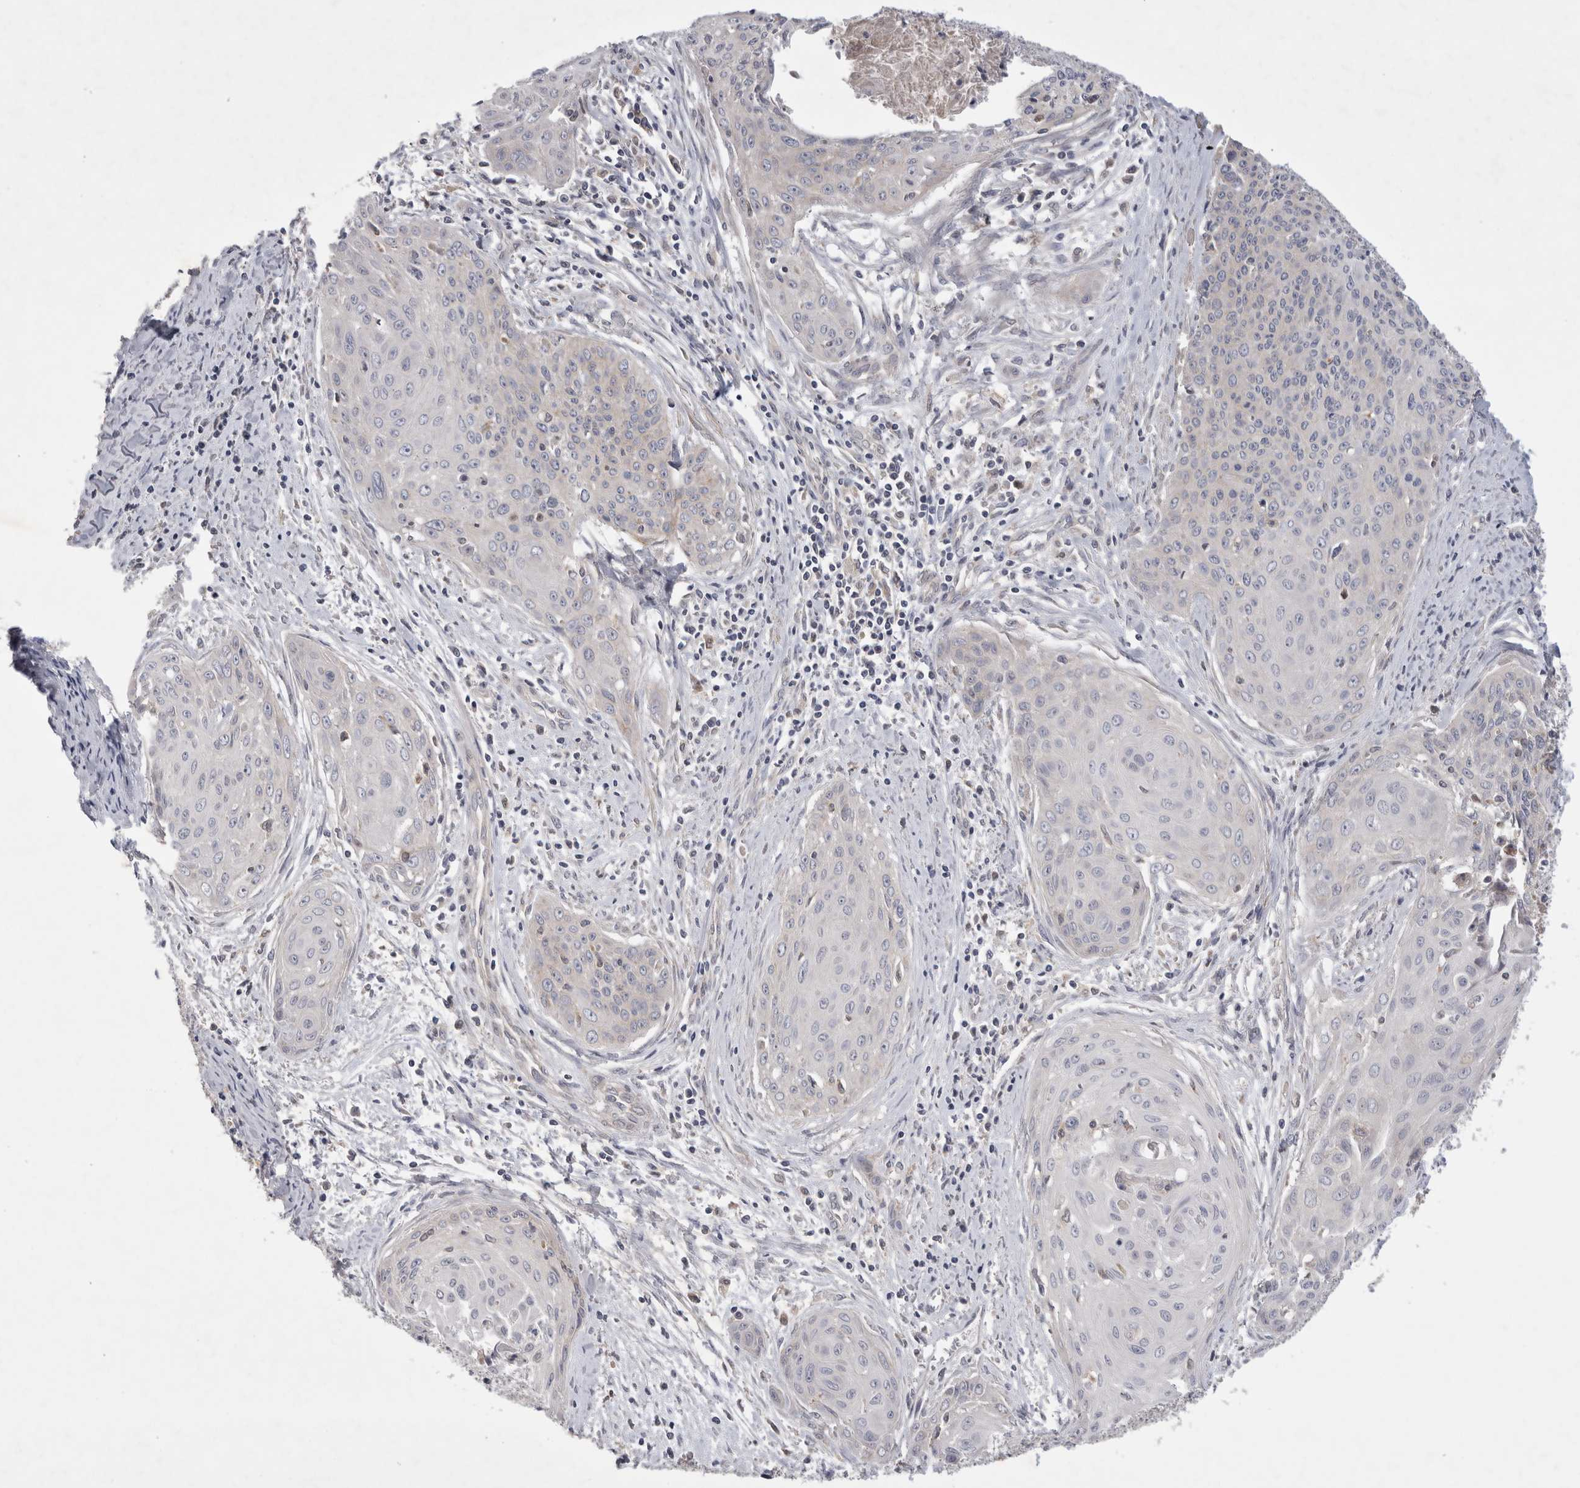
{"staining": {"intensity": "weak", "quantity": "<25%", "location": "cytoplasmic/membranous"}, "tissue": "cervical cancer", "cell_type": "Tumor cells", "image_type": "cancer", "snomed": [{"axis": "morphology", "description": "Squamous cell carcinoma, NOS"}, {"axis": "topography", "description": "Cervix"}], "caption": "An immunohistochemistry (IHC) micrograph of cervical cancer (squamous cell carcinoma) is shown. There is no staining in tumor cells of cervical cancer (squamous cell carcinoma).", "gene": "SRD5A3", "patient": {"sex": "female", "age": 55}}